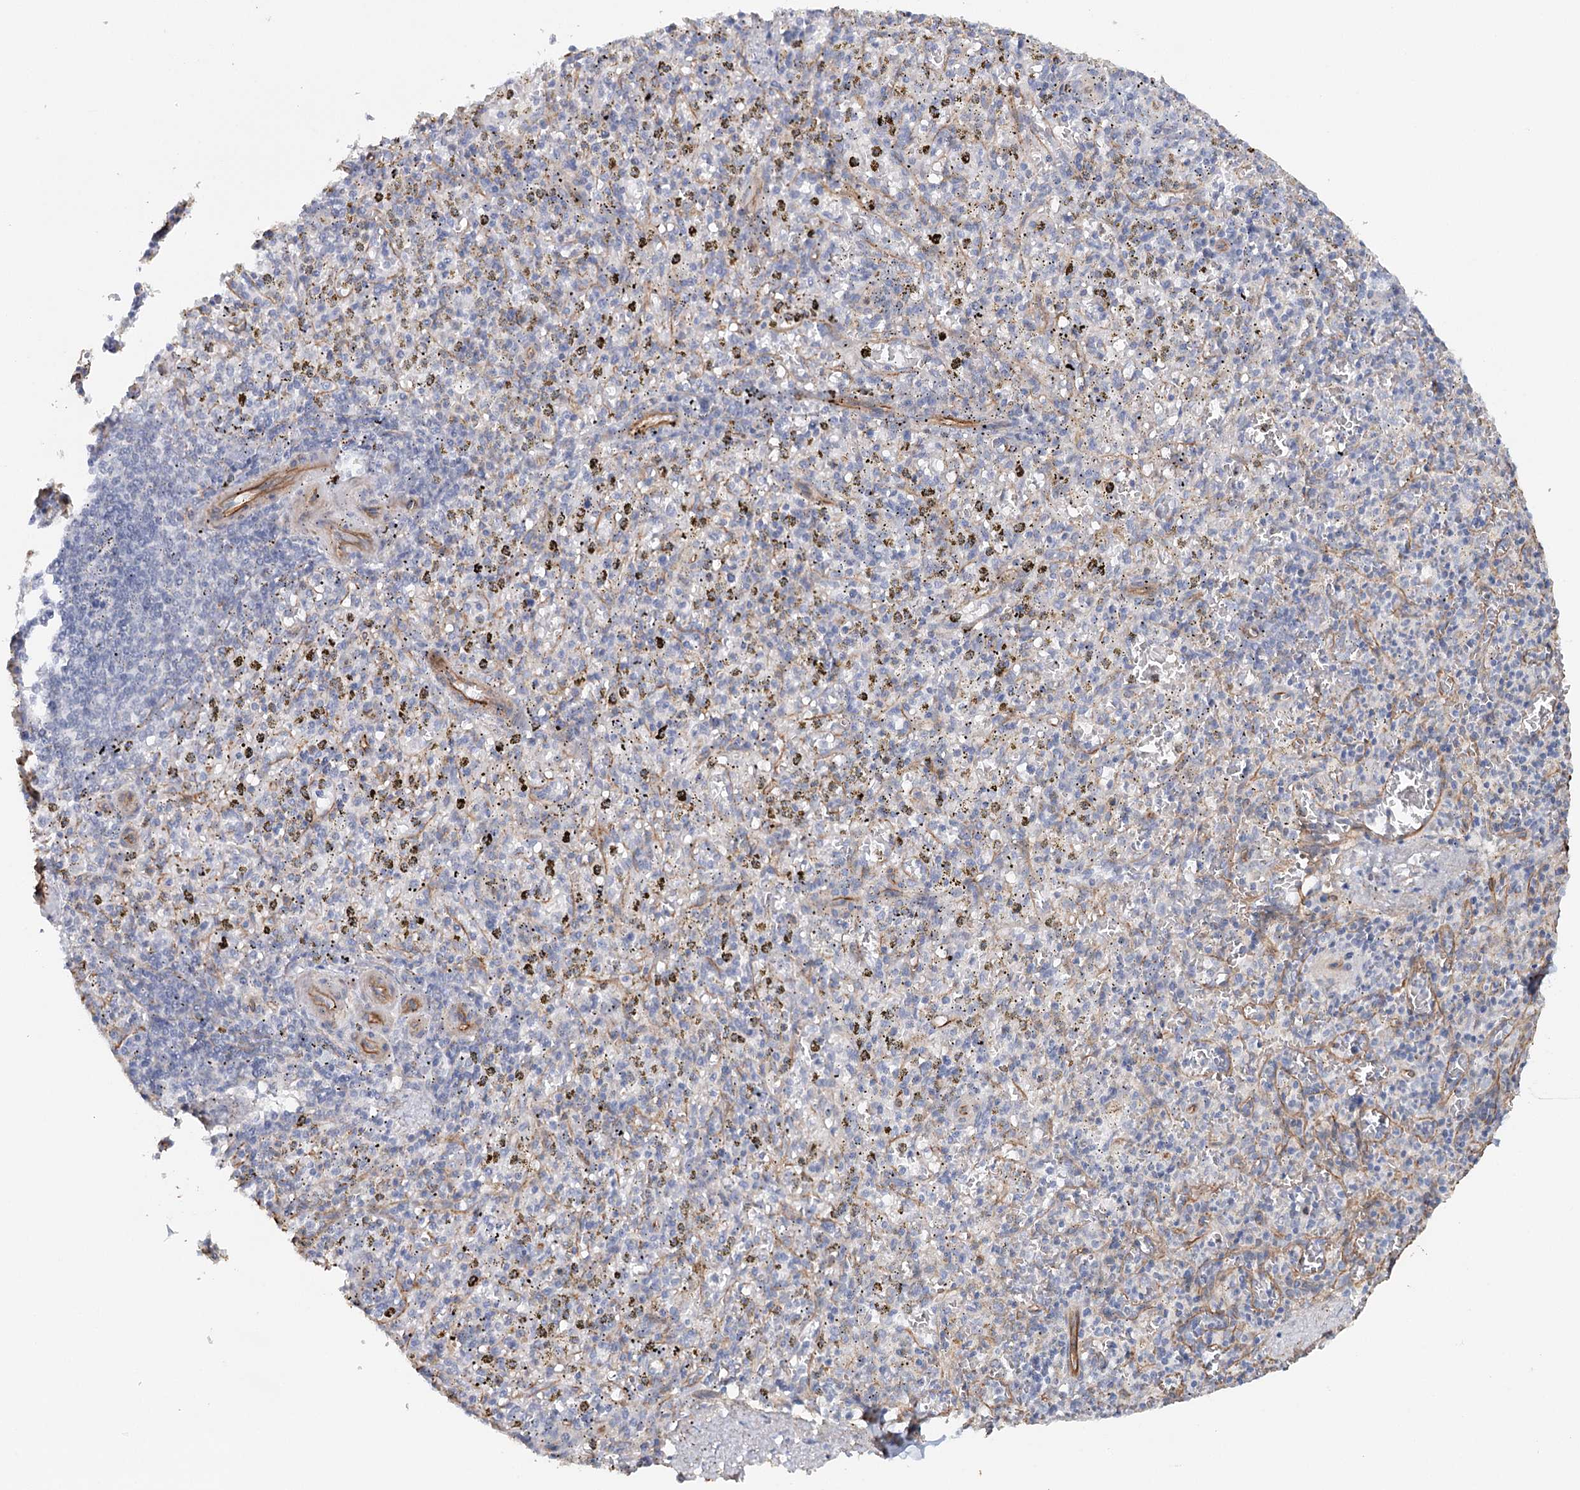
{"staining": {"intensity": "negative", "quantity": "none", "location": "none"}, "tissue": "spleen", "cell_type": "Cells in red pulp", "image_type": "normal", "snomed": [{"axis": "morphology", "description": "Normal tissue, NOS"}, {"axis": "topography", "description": "Spleen"}], "caption": "IHC micrograph of benign human spleen stained for a protein (brown), which reveals no staining in cells in red pulp.", "gene": "SYNPO", "patient": {"sex": "male", "age": 72}}